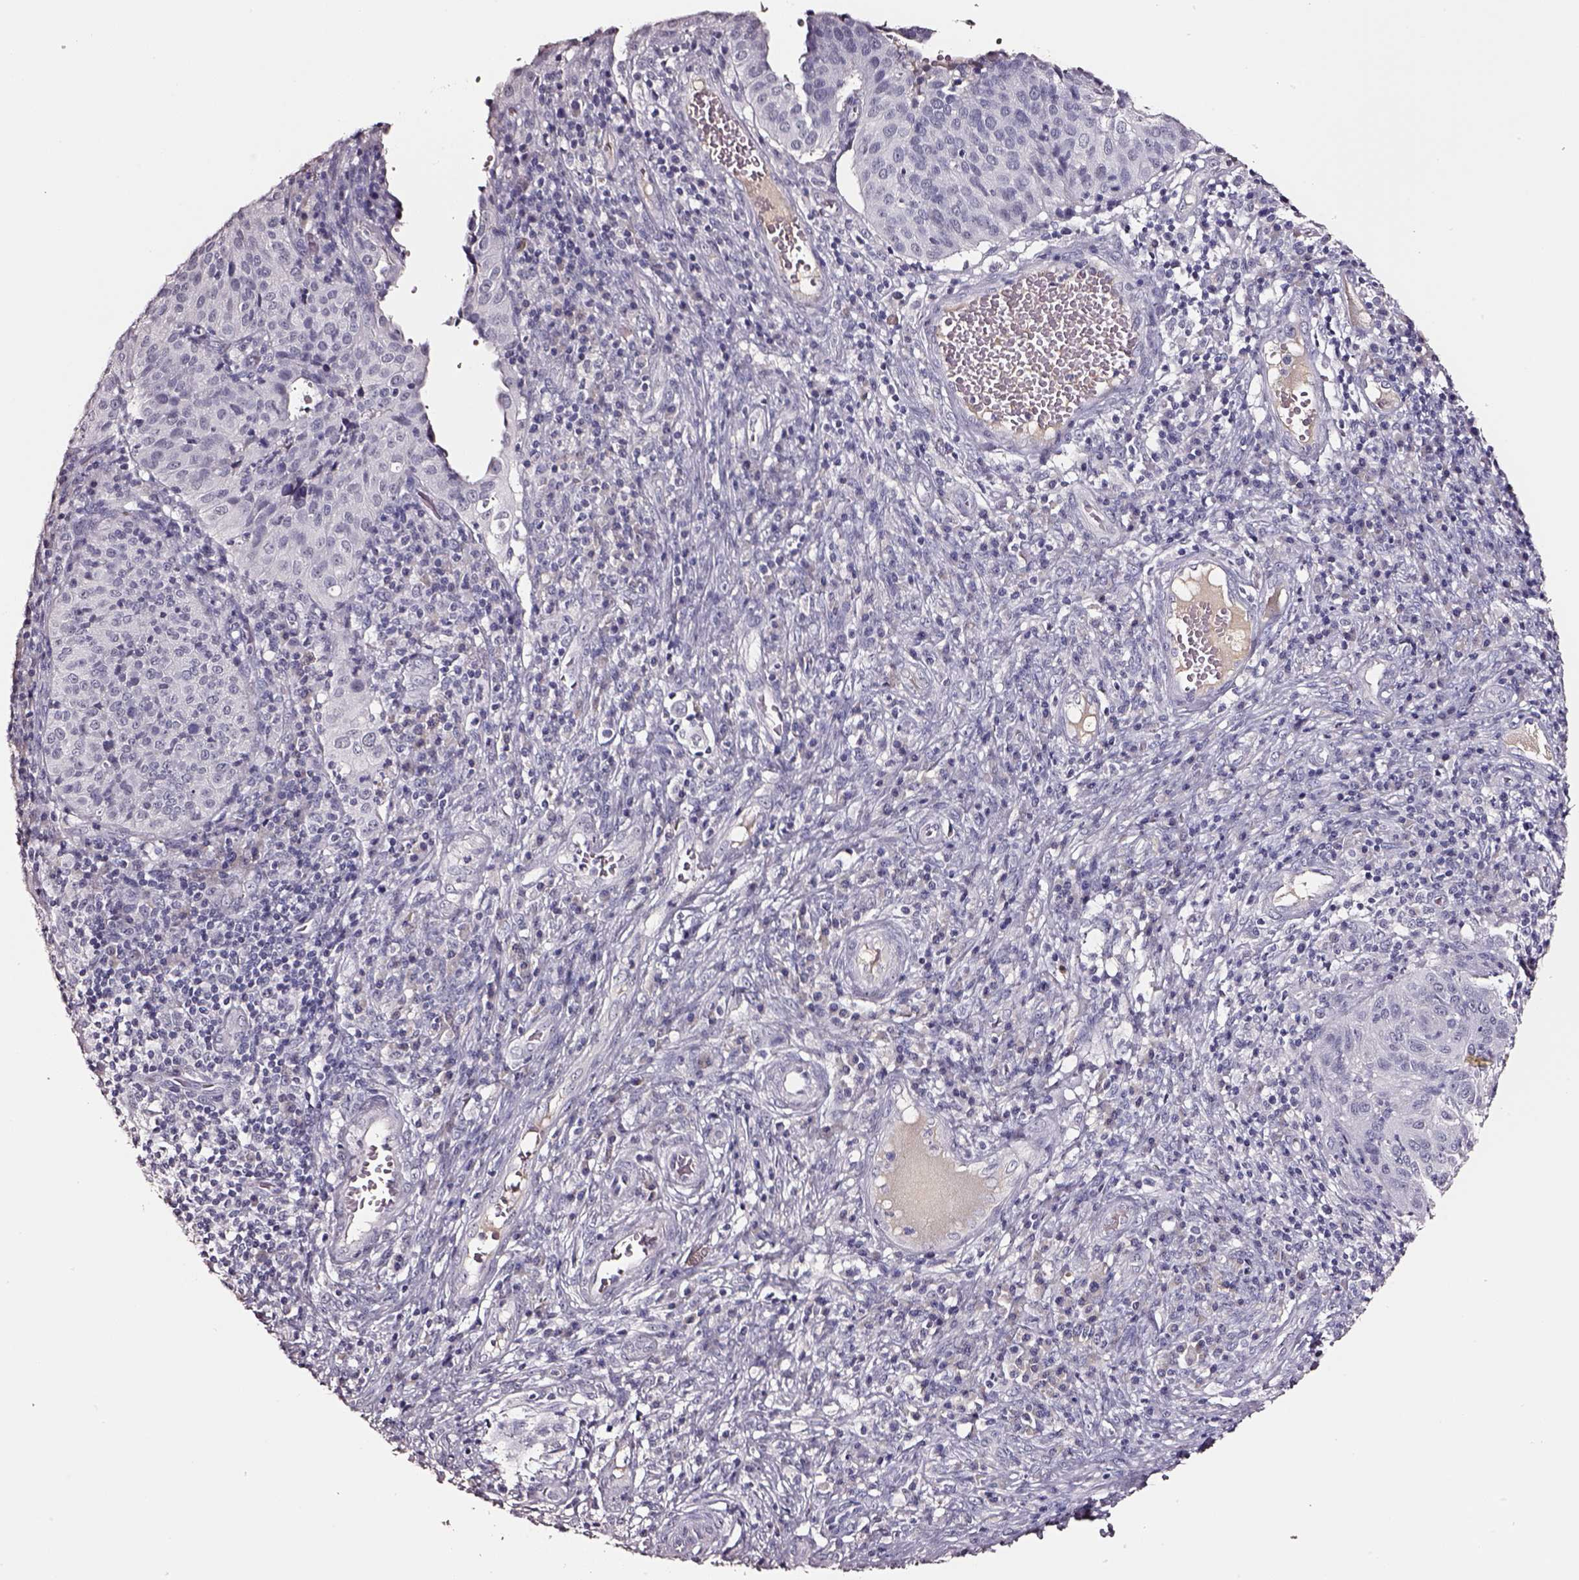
{"staining": {"intensity": "negative", "quantity": "none", "location": "none"}, "tissue": "cervical cancer", "cell_type": "Tumor cells", "image_type": "cancer", "snomed": [{"axis": "morphology", "description": "Squamous cell carcinoma, NOS"}, {"axis": "topography", "description": "Cervix"}], "caption": "Tumor cells show no significant staining in cervical cancer.", "gene": "SMIM17", "patient": {"sex": "female", "age": 39}}